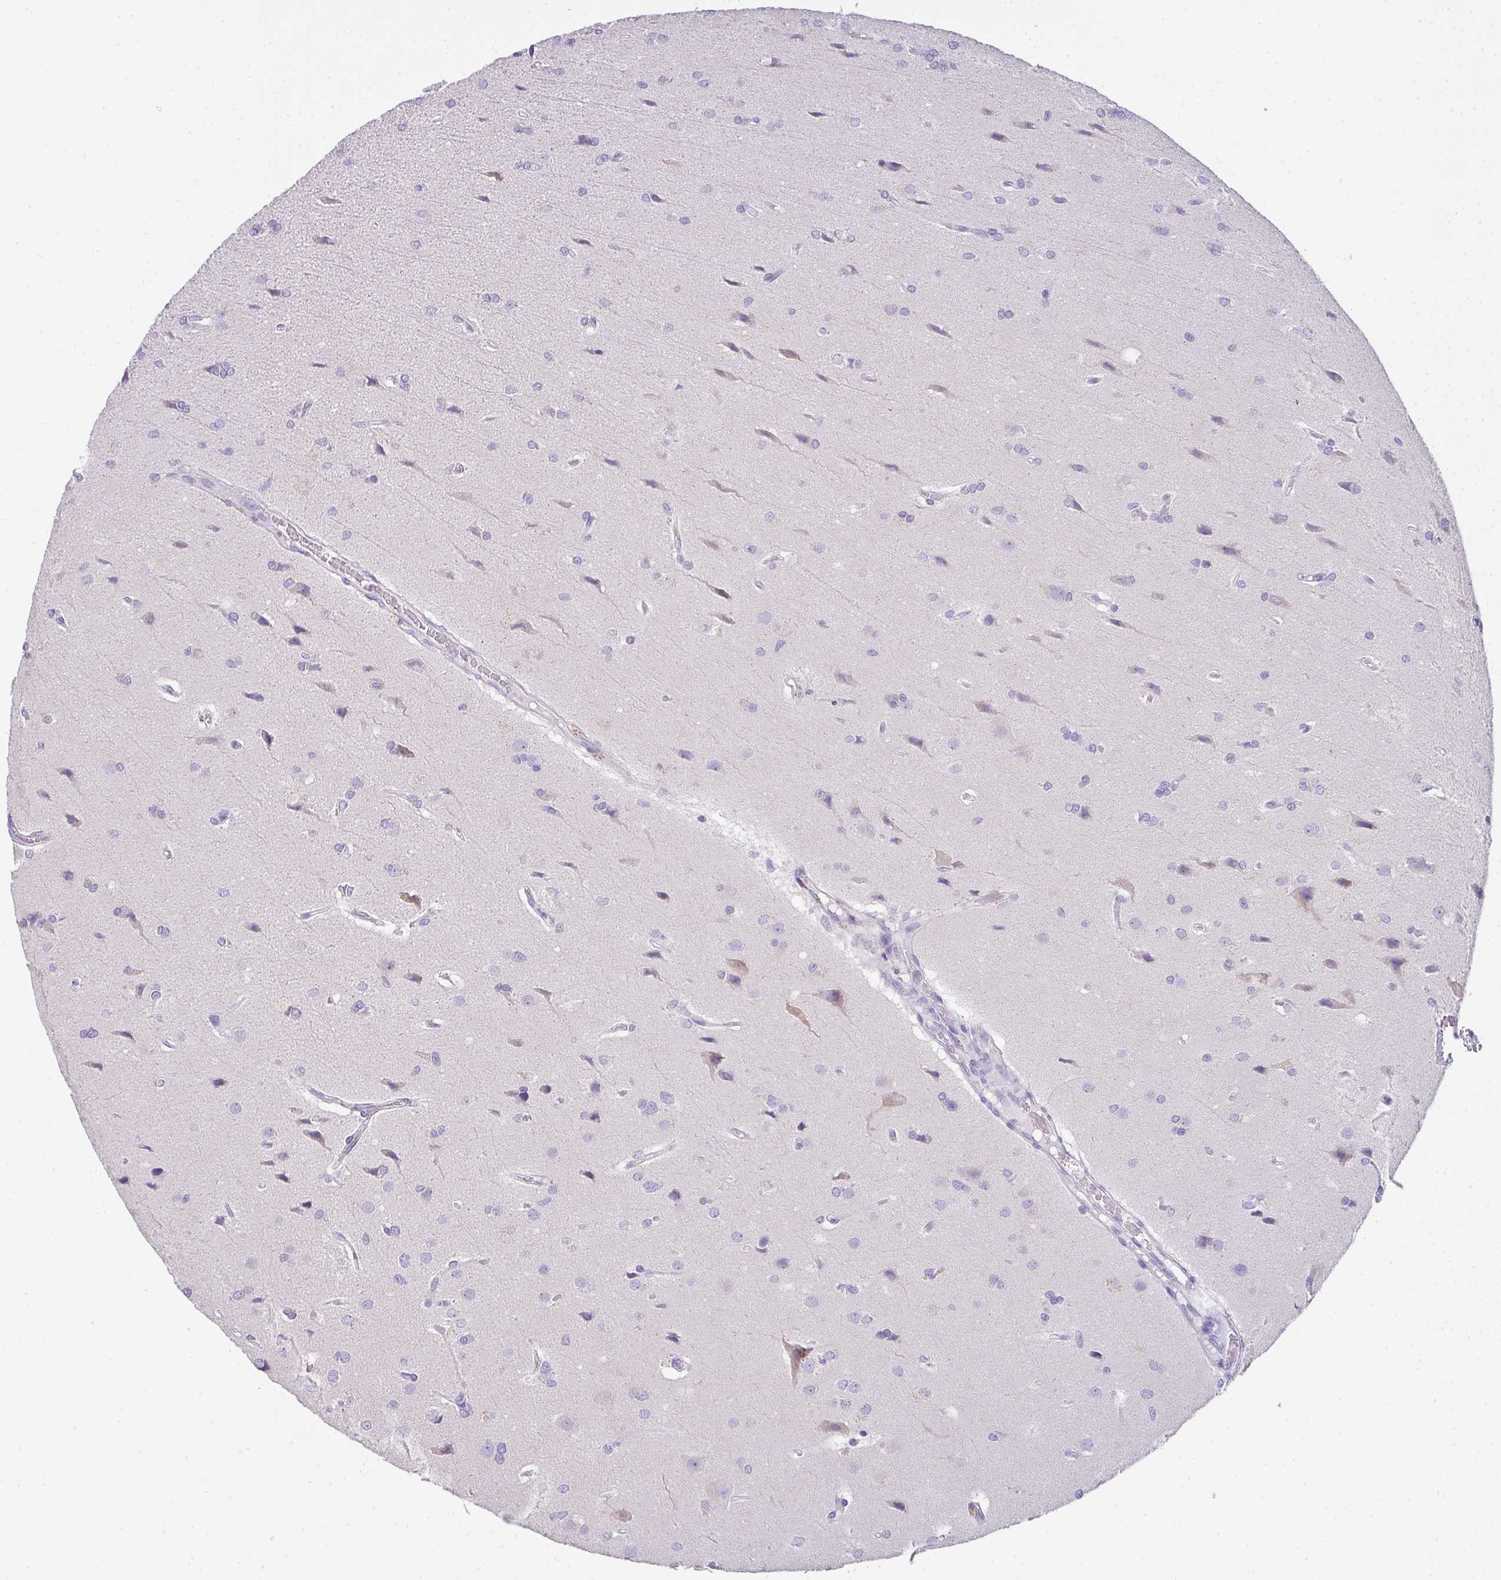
{"staining": {"intensity": "negative", "quantity": "none", "location": "none"}, "tissue": "glioma", "cell_type": "Tumor cells", "image_type": "cancer", "snomed": [{"axis": "morphology", "description": "Glioma, malignant, High grade"}, {"axis": "topography", "description": "Brain"}], "caption": "Tumor cells show no significant expression in malignant glioma (high-grade). Nuclei are stained in blue.", "gene": "COX7B", "patient": {"sex": "female", "age": 70}}